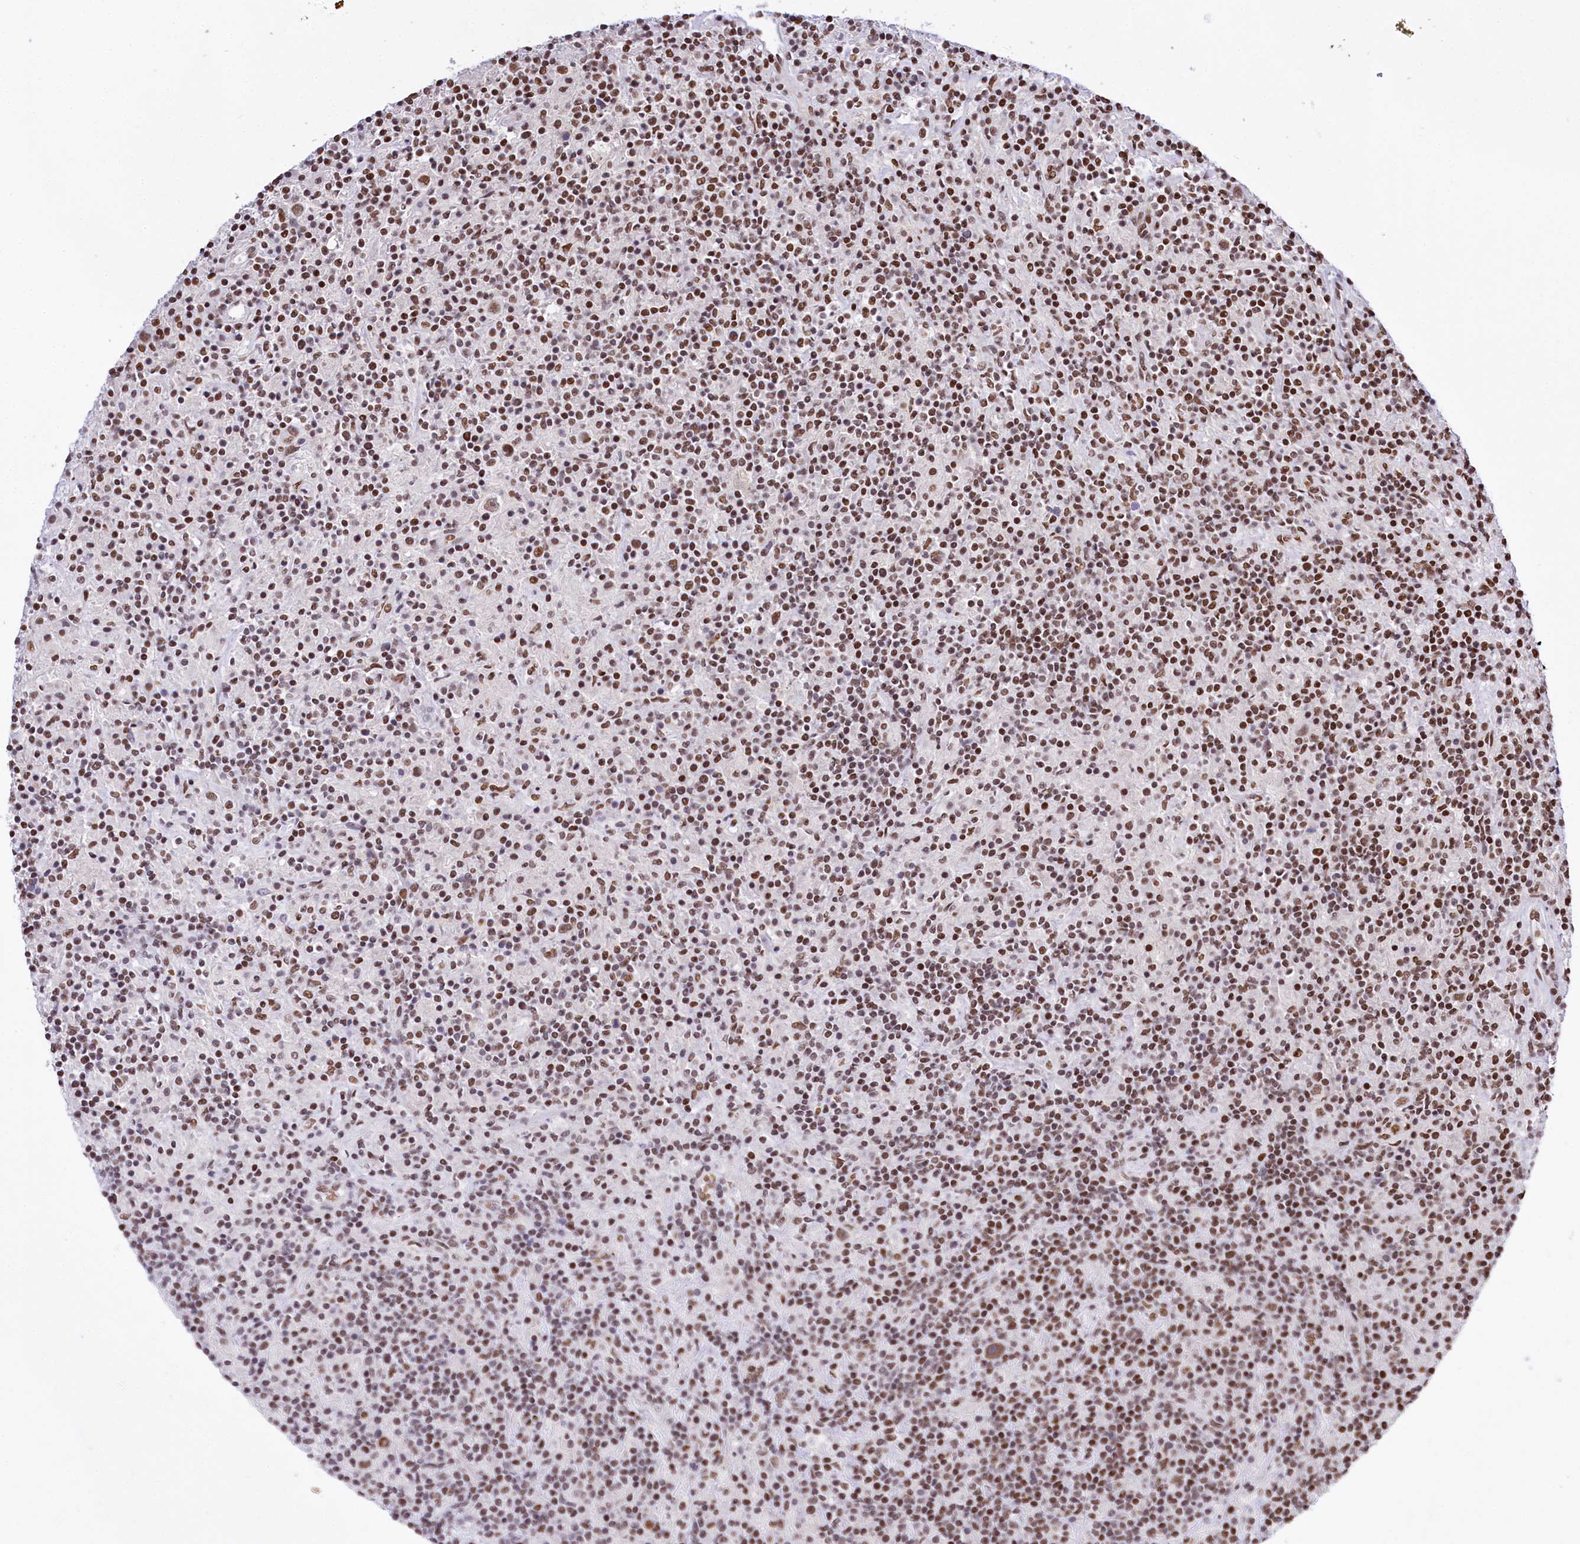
{"staining": {"intensity": "moderate", "quantity": ">75%", "location": "nuclear"}, "tissue": "lymphoma", "cell_type": "Tumor cells", "image_type": "cancer", "snomed": [{"axis": "morphology", "description": "Hodgkin's disease, NOS"}, {"axis": "topography", "description": "Lymph node"}], "caption": "A brown stain shows moderate nuclear staining of a protein in Hodgkin's disease tumor cells.", "gene": "POU4F3", "patient": {"sex": "male", "age": 70}}